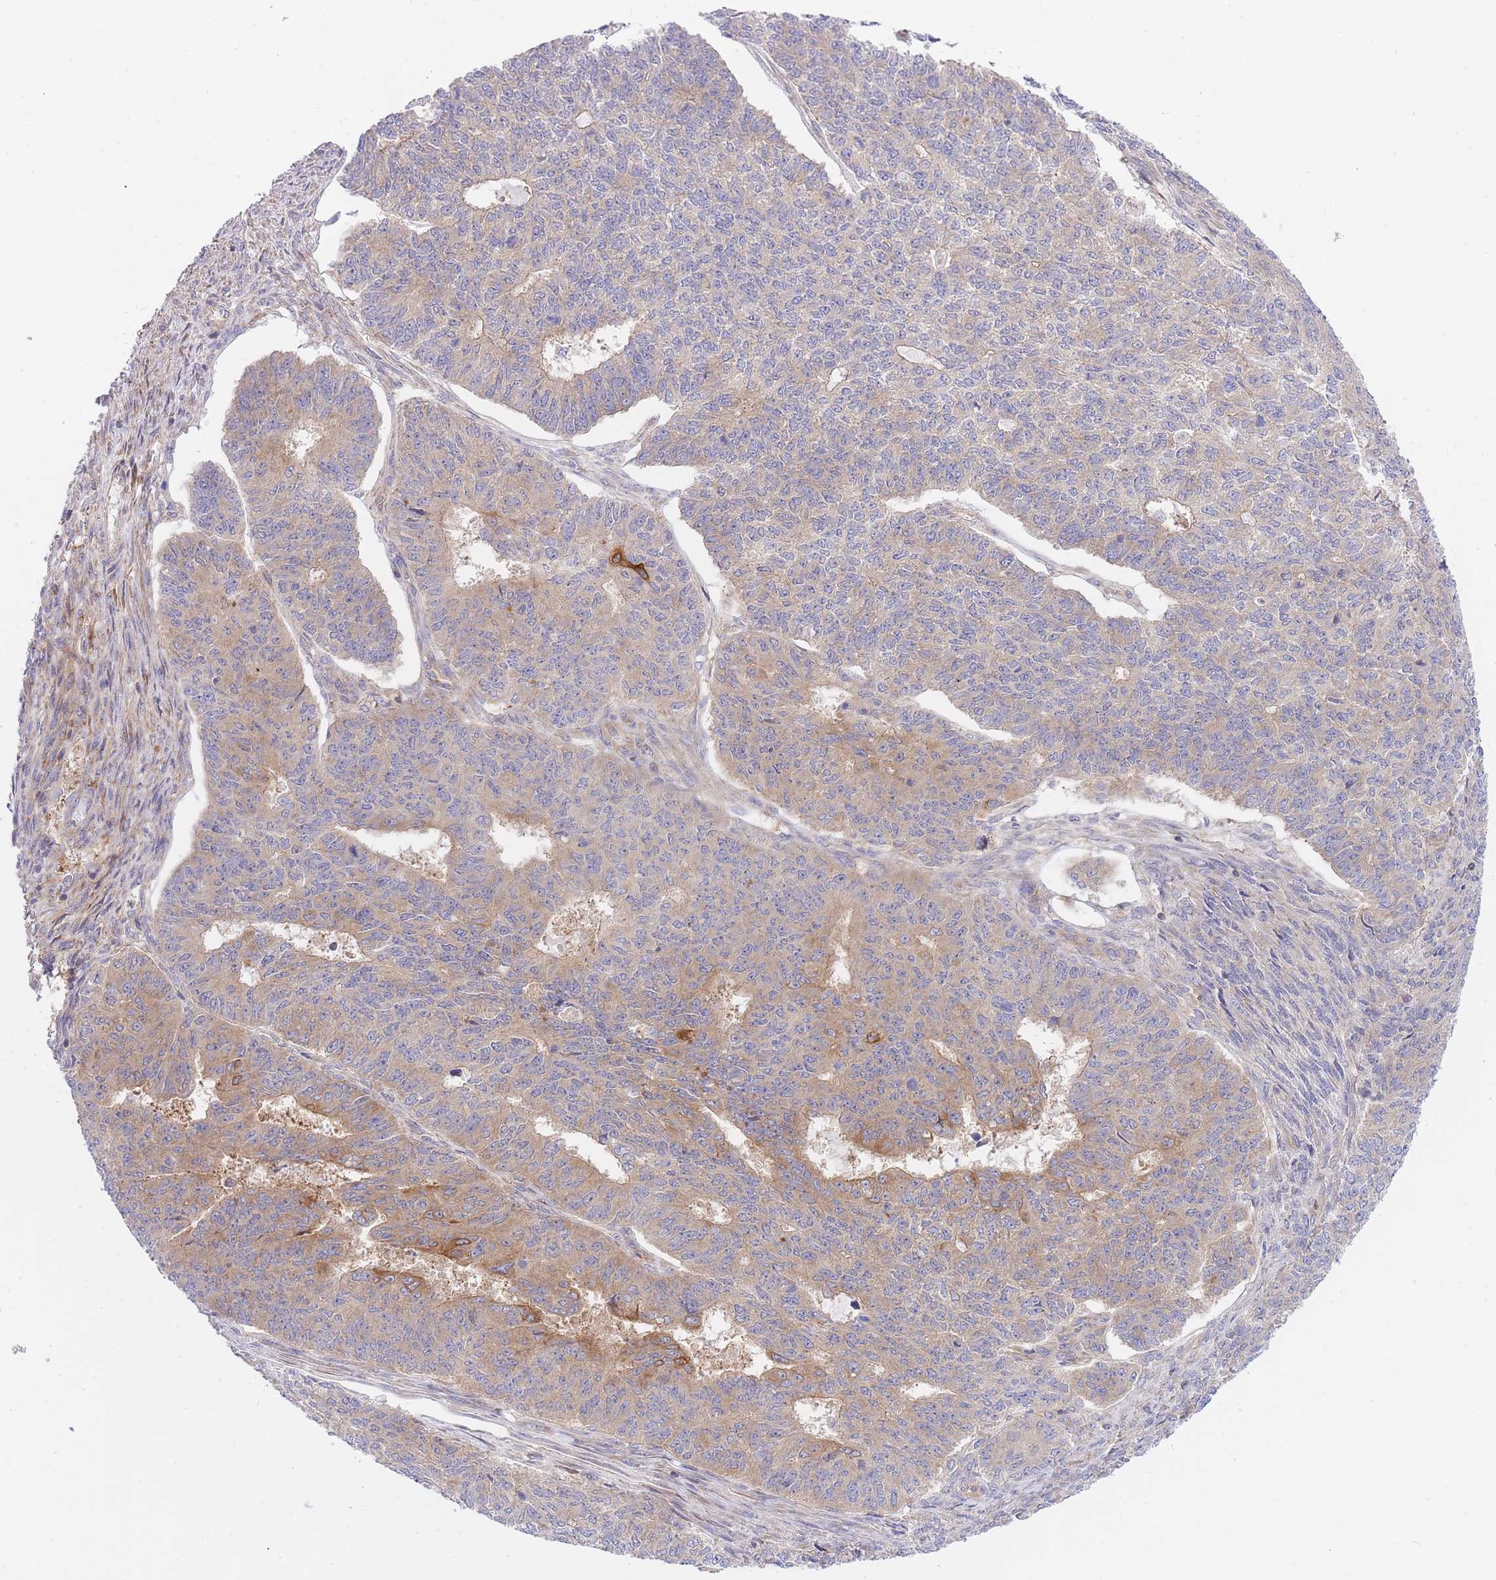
{"staining": {"intensity": "moderate", "quantity": "<25%", "location": "cytoplasmic/membranous"}, "tissue": "endometrial cancer", "cell_type": "Tumor cells", "image_type": "cancer", "snomed": [{"axis": "morphology", "description": "Adenocarcinoma, NOS"}, {"axis": "topography", "description": "Endometrium"}], "caption": "Protein expression by IHC displays moderate cytoplasmic/membranous expression in about <25% of tumor cells in endometrial cancer (adenocarcinoma). (DAB (3,3'-diaminobenzidine) IHC with brightfield microscopy, high magnification).", "gene": "EIF2B2", "patient": {"sex": "female", "age": 32}}